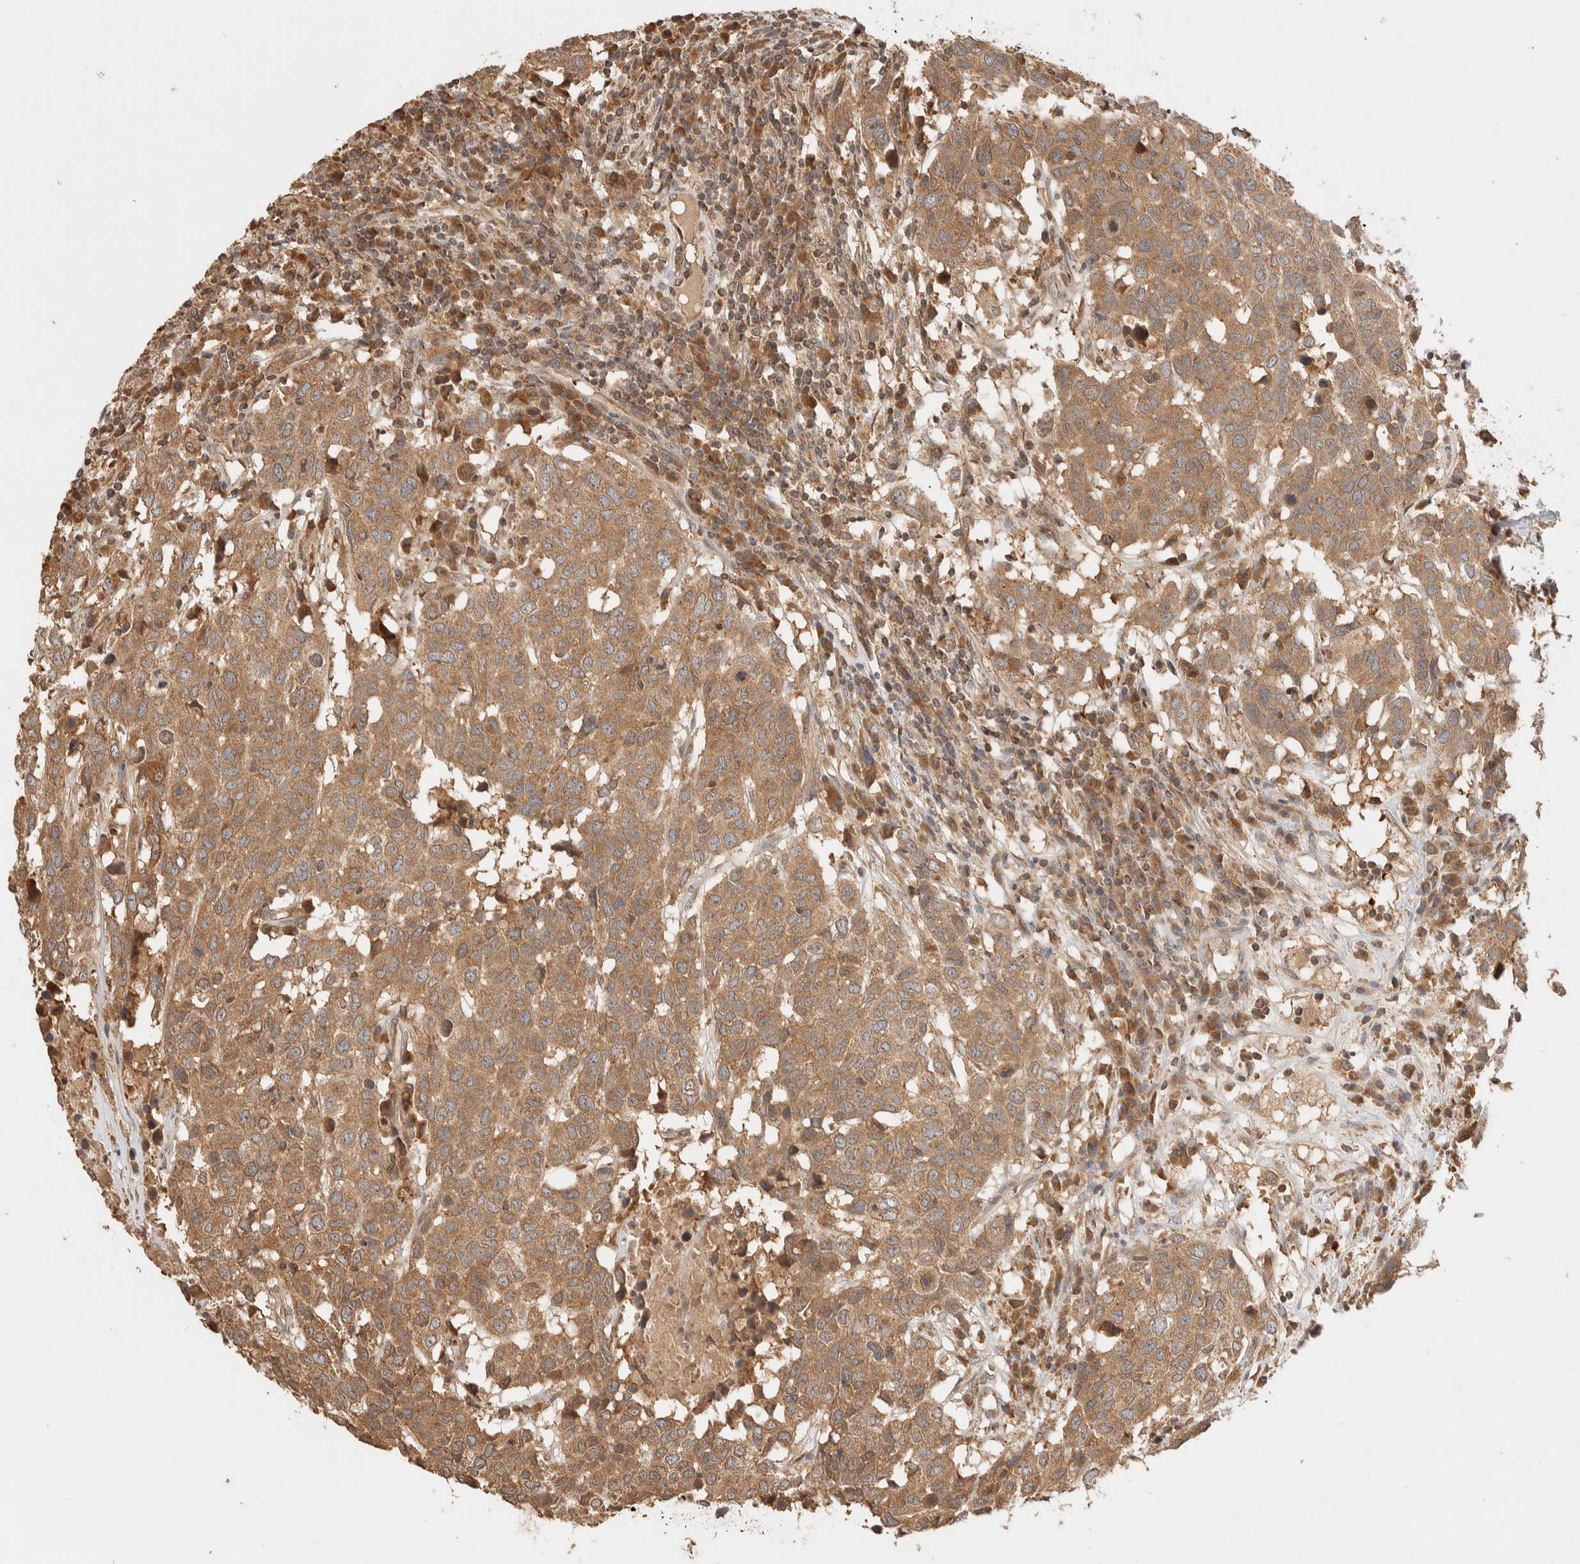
{"staining": {"intensity": "moderate", "quantity": ">75%", "location": "cytoplasmic/membranous"}, "tissue": "head and neck cancer", "cell_type": "Tumor cells", "image_type": "cancer", "snomed": [{"axis": "morphology", "description": "Squamous cell carcinoma, NOS"}, {"axis": "topography", "description": "Head-Neck"}], "caption": "Head and neck cancer tissue demonstrates moderate cytoplasmic/membranous staining in about >75% of tumor cells The staining is performed using DAB brown chromogen to label protein expression. The nuclei are counter-stained blue using hematoxylin.", "gene": "TTI2", "patient": {"sex": "male", "age": 66}}